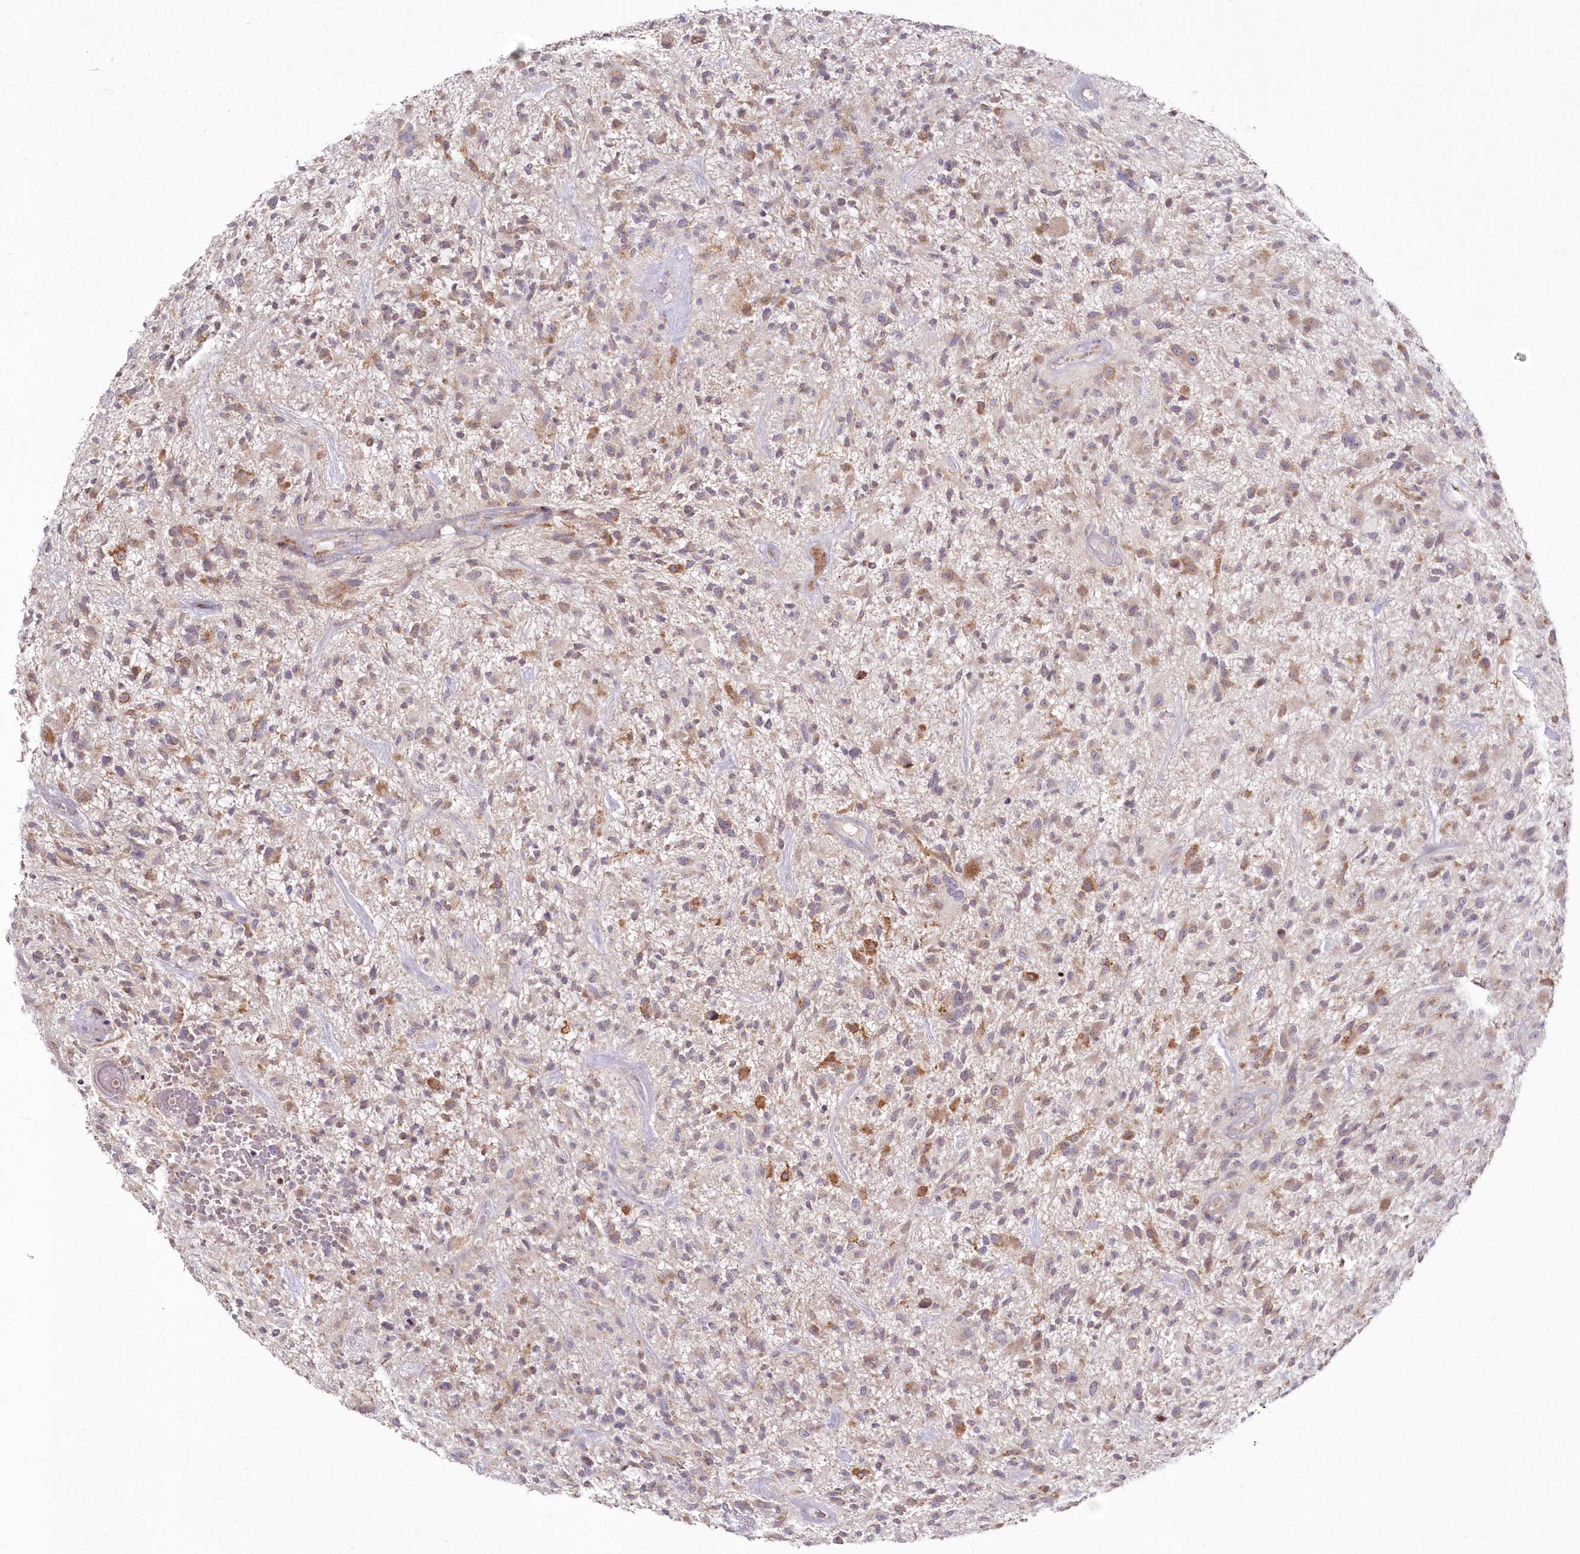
{"staining": {"intensity": "weak", "quantity": "<25%", "location": "cytoplasmic/membranous"}, "tissue": "glioma", "cell_type": "Tumor cells", "image_type": "cancer", "snomed": [{"axis": "morphology", "description": "Glioma, malignant, High grade"}, {"axis": "topography", "description": "Brain"}], "caption": "High magnification brightfield microscopy of glioma stained with DAB (brown) and counterstained with hematoxylin (blue): tumor cells show no significant positivity. The staining was performed using DAB to visualize the protein expression in brown, while the nuclei were stained in blue with hematoxylin (Magnification: 20x).", "gene": "ARSB", "patient": {"sex": "male", "age": 47}}